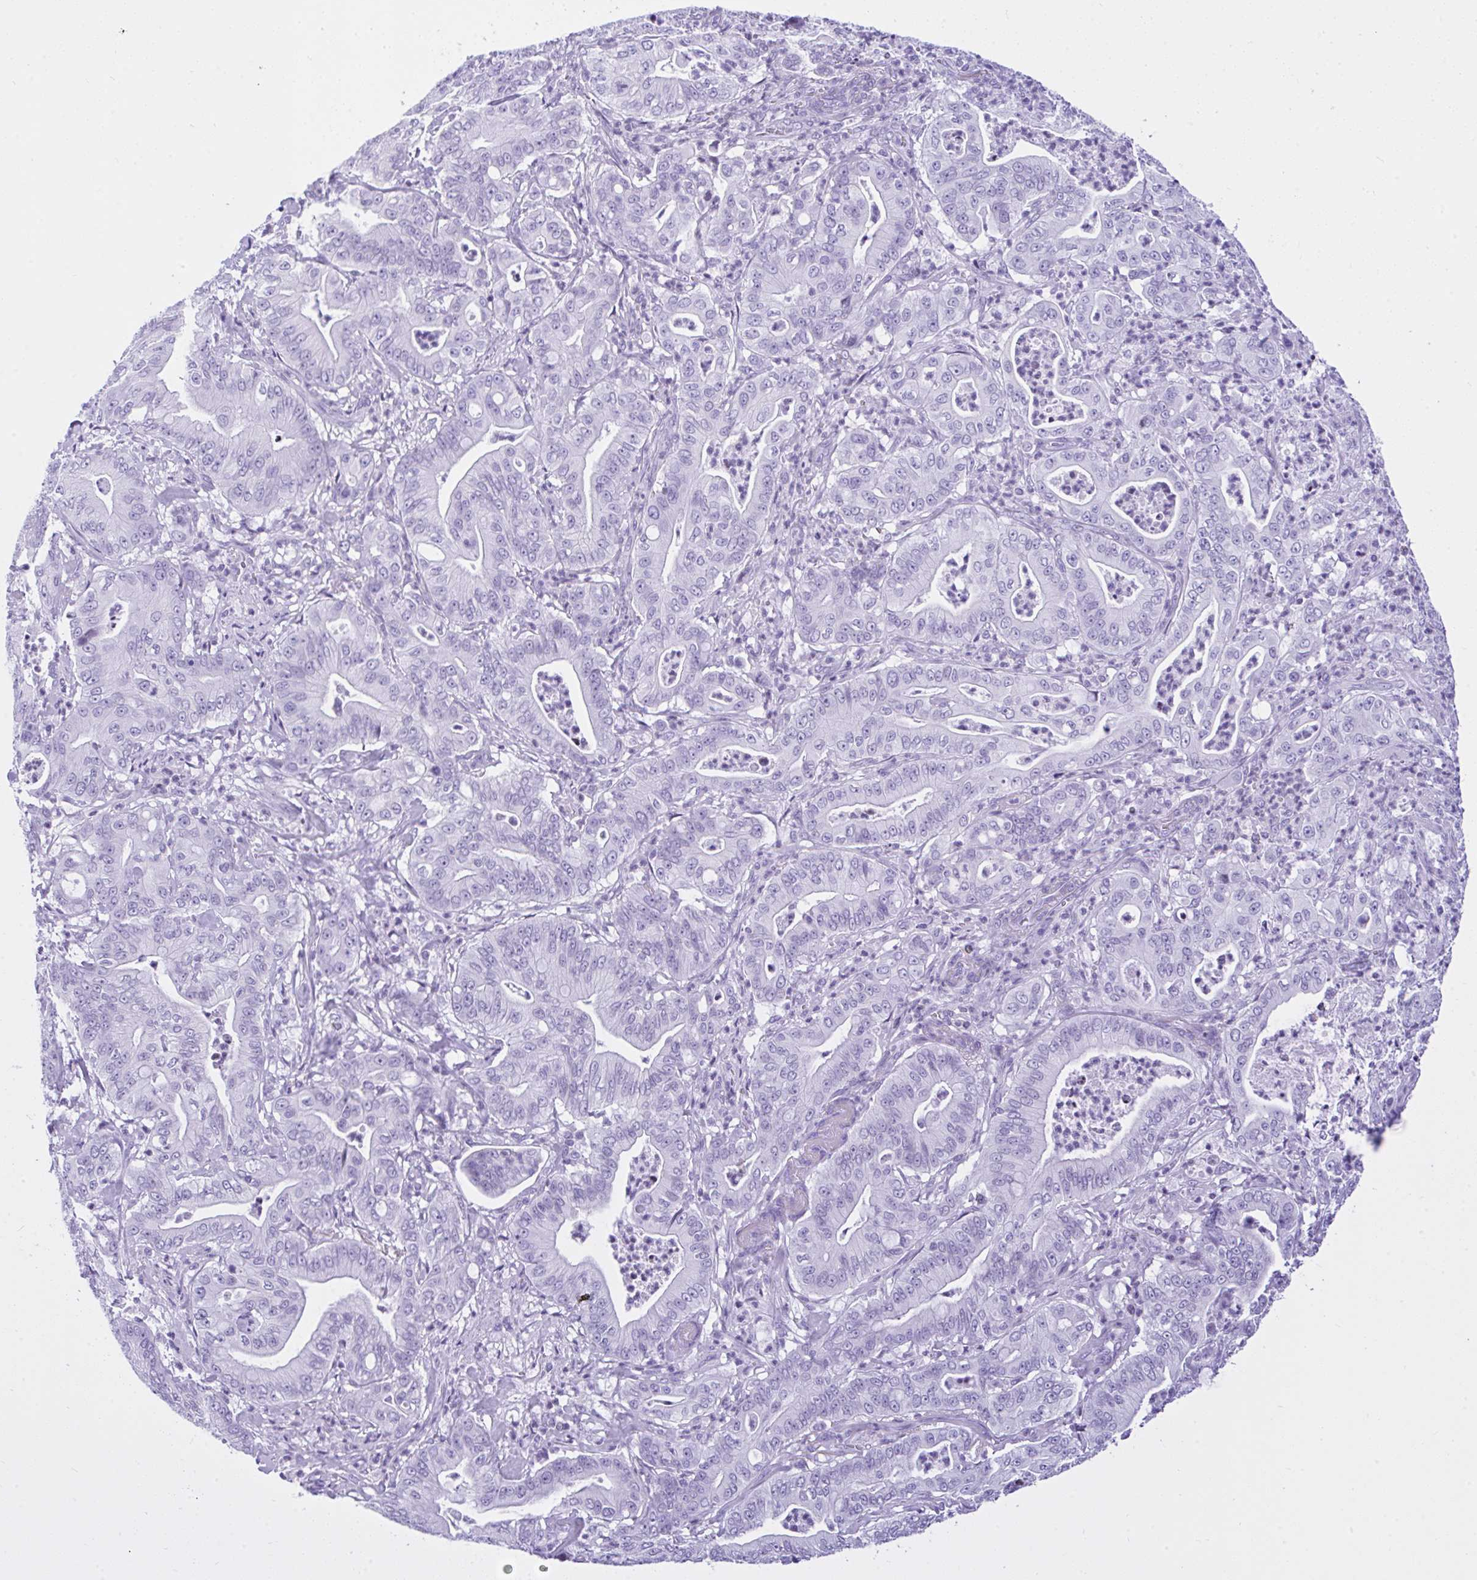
{"staining": {"intensity": "negative", "quantity": "none", "location": "none"}, "tissue": "pancreatic cancer", "cell_type": "Tumor cells", "image_type": "cancer", "snomed": [{"axis": "morphology", "description": "Adenocarcinoma, NOS"}, {"axis": "topography", "description": "Pancreas"}], "caption": "Human pancreatic adenocarcinoma stained for a protein using immunohistochemistry exhibits no positivity in tumor cells.", "gene": "KRT27", "patient": {"sex": "male", "age": 71}}